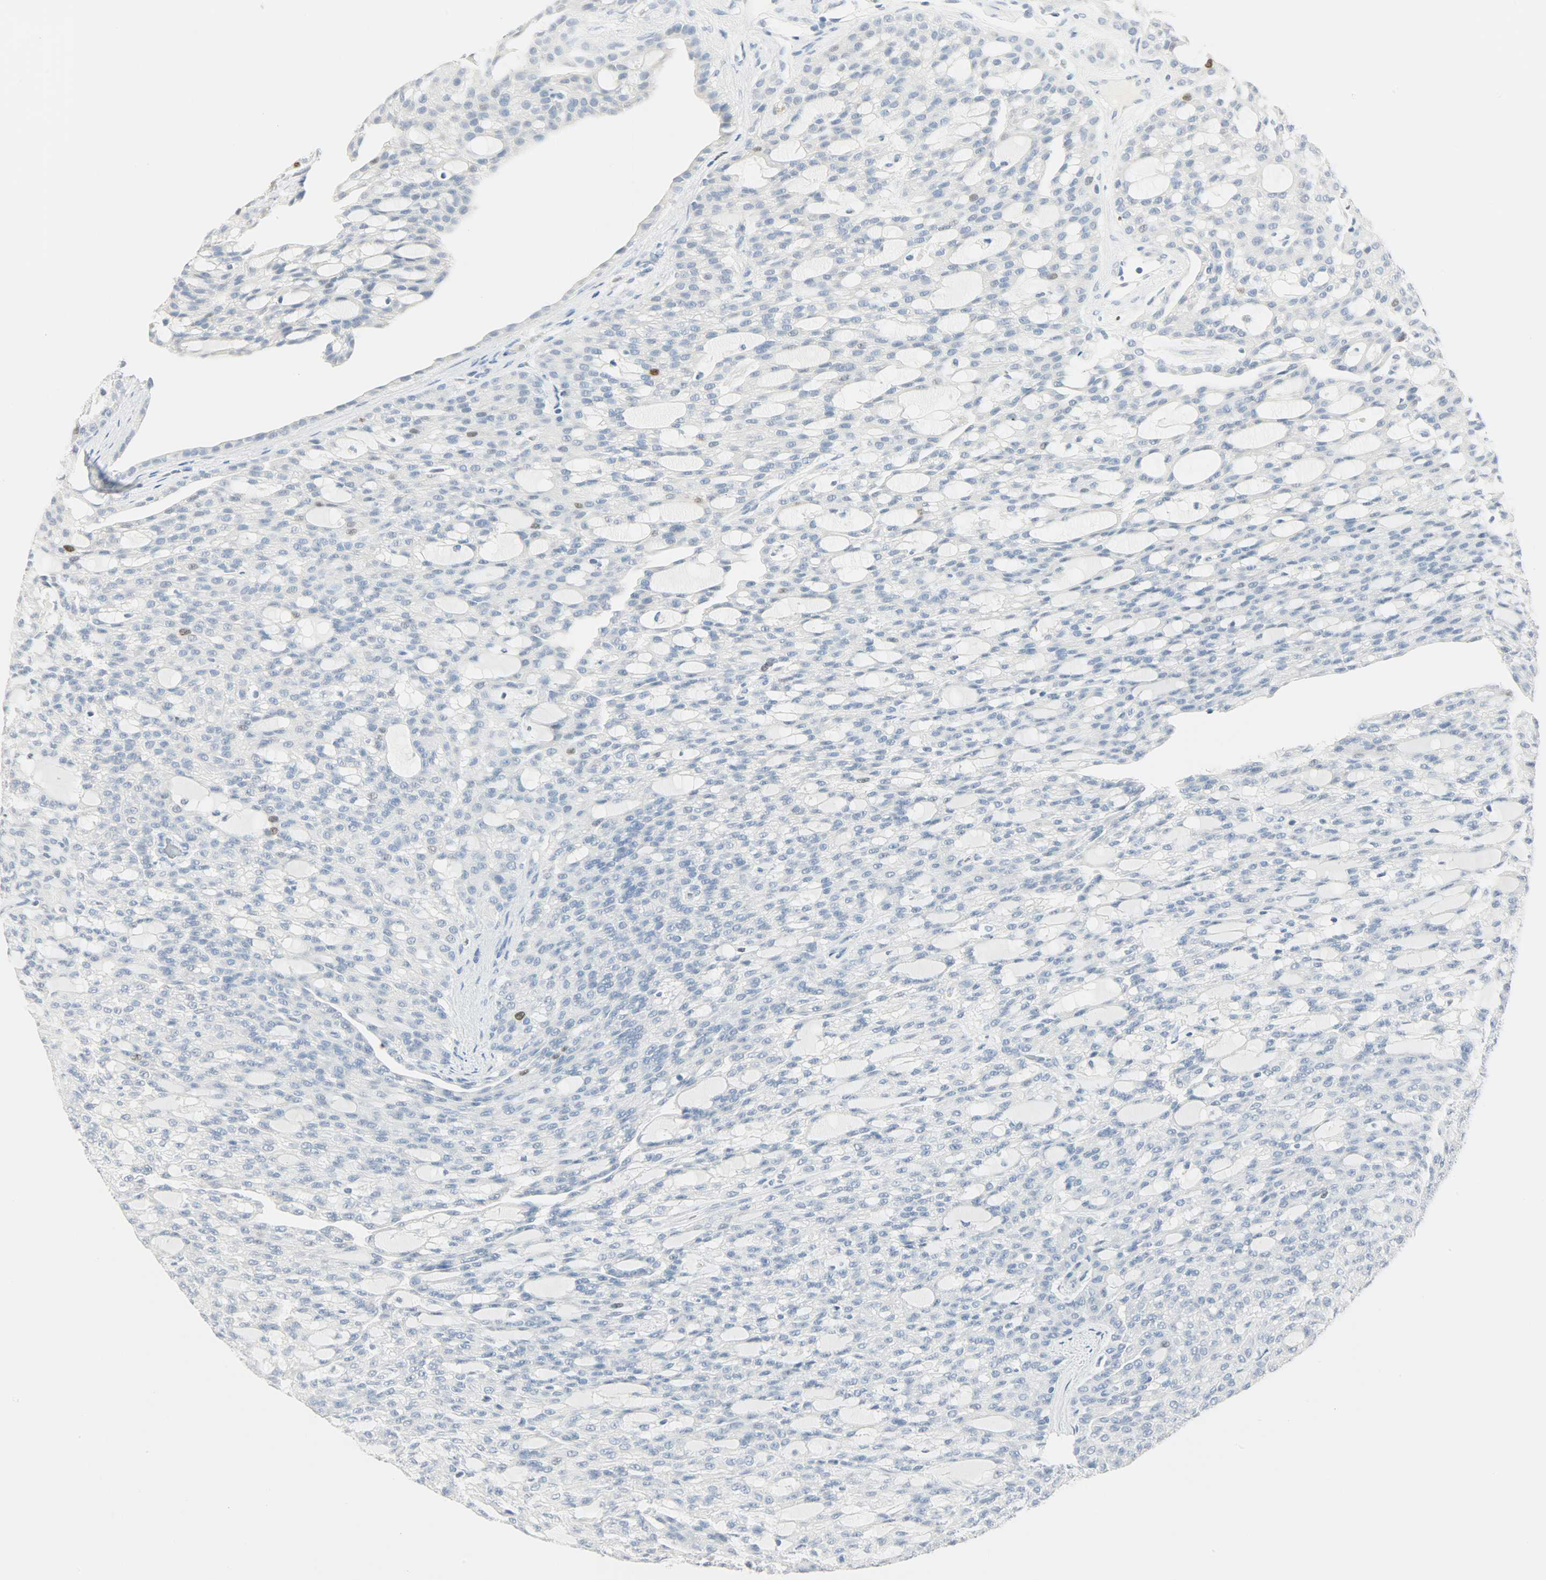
{"staining": {"intensity": "negative", "quantity": "none", "location": "none"}, "tissue": "renal cancer", "cell_type": "Tumor cells", "image_type": "cancer", "snomed": [{"axis": "morphology", "description": "Adenocarcinoma, NOS"}, {"axis": "topography", "description": "Kidney"}], "caption": "Immunohistochemistry (IHC) of renal adenocarcinoma exhibits no staining in tumor cells.", "gene": "HELLS", "patient": {"sex": "male", "age": 63}}